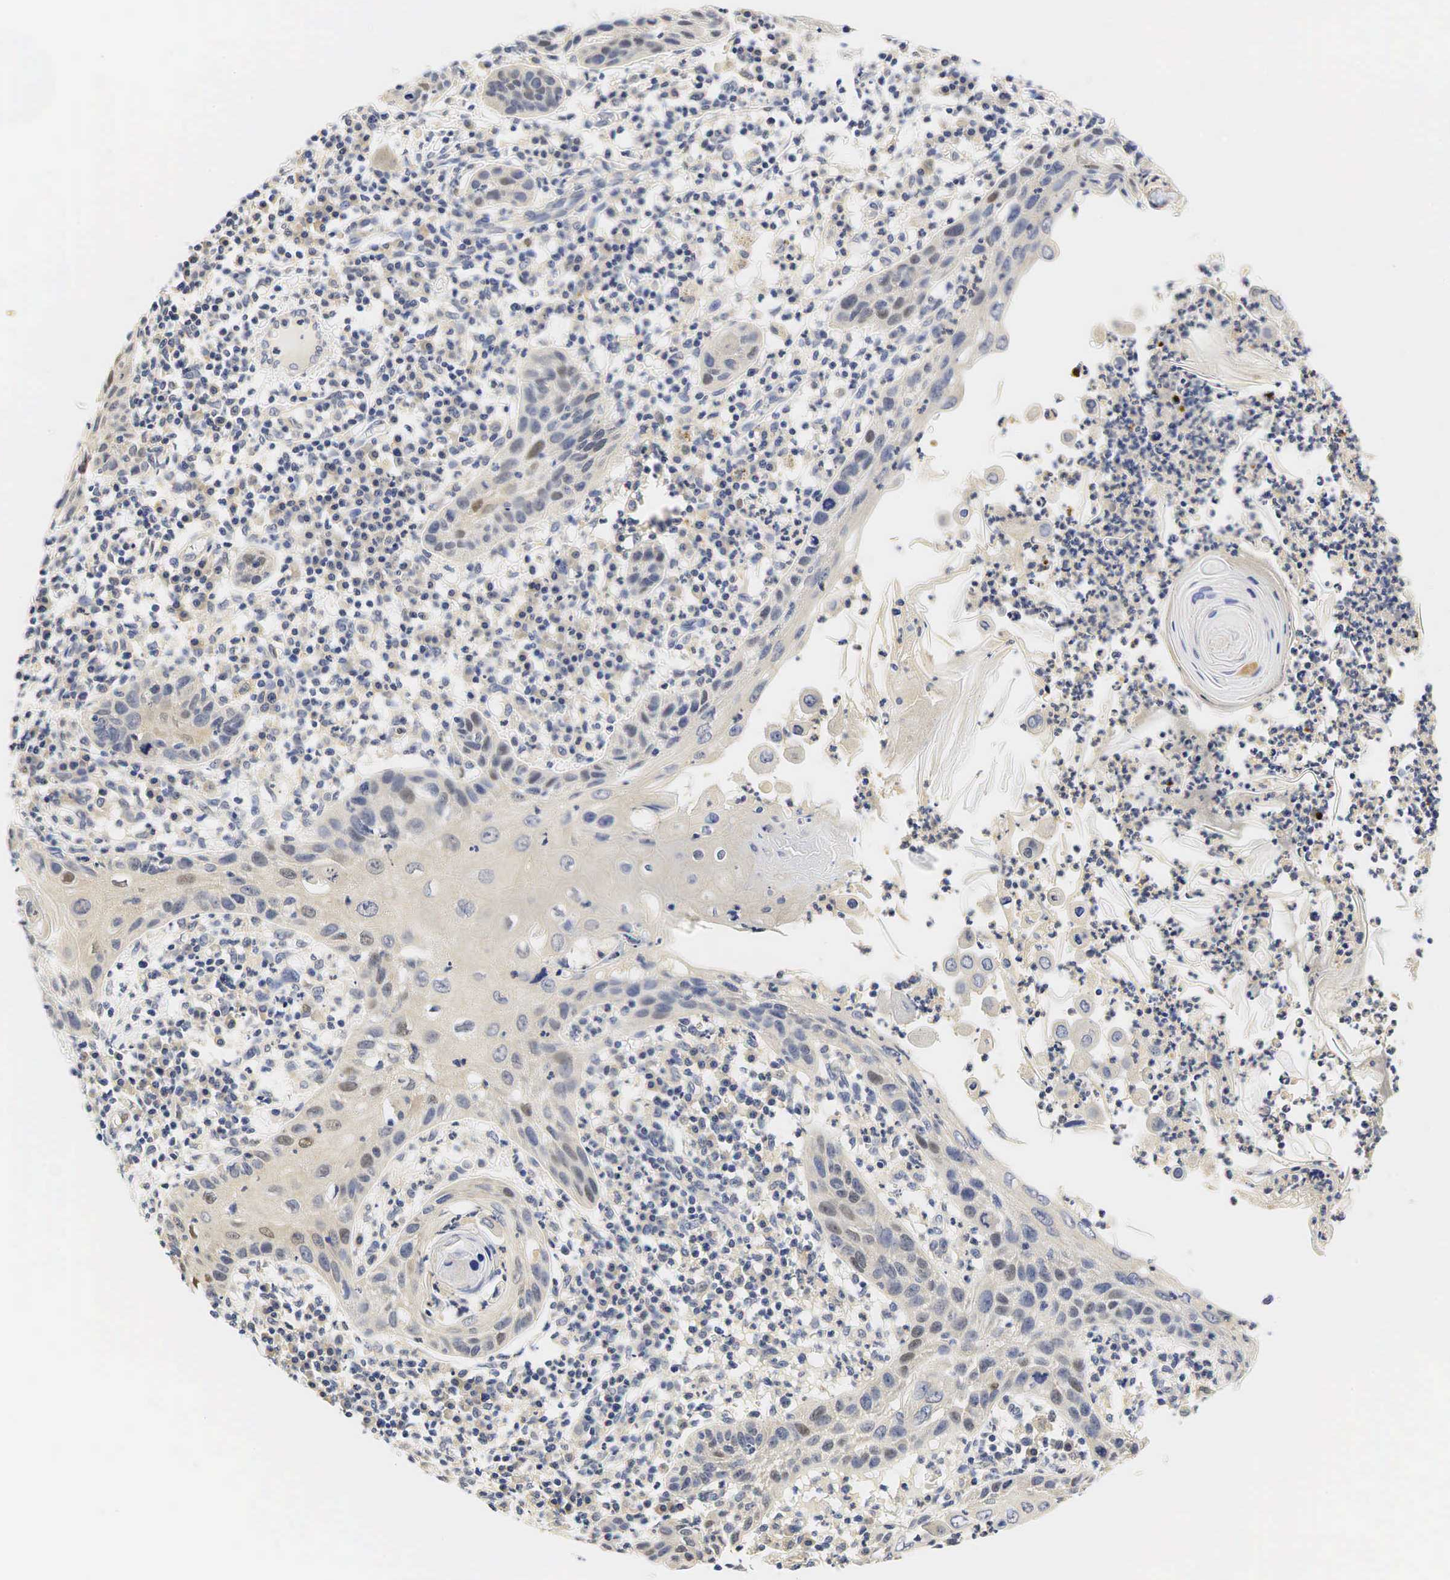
{"staining": {"intensity": "moderate", "quantity": "<25%", "location": "nuclear"}, "tissue": "skin cancer", "cell_type": "Tumor cells", "image_type": "cancer", "snomed": [{"axis": "morphology", "description": "Squamous cell carcinoma, NOS"}, {"axis": "topography", "description": "Skin"}], "caption": "Human skin cancer stained with a protein marker reveals moderate staining in tumor cells.", "gene": "CCND1", "patient": {"sex": "female", "age": 74}}